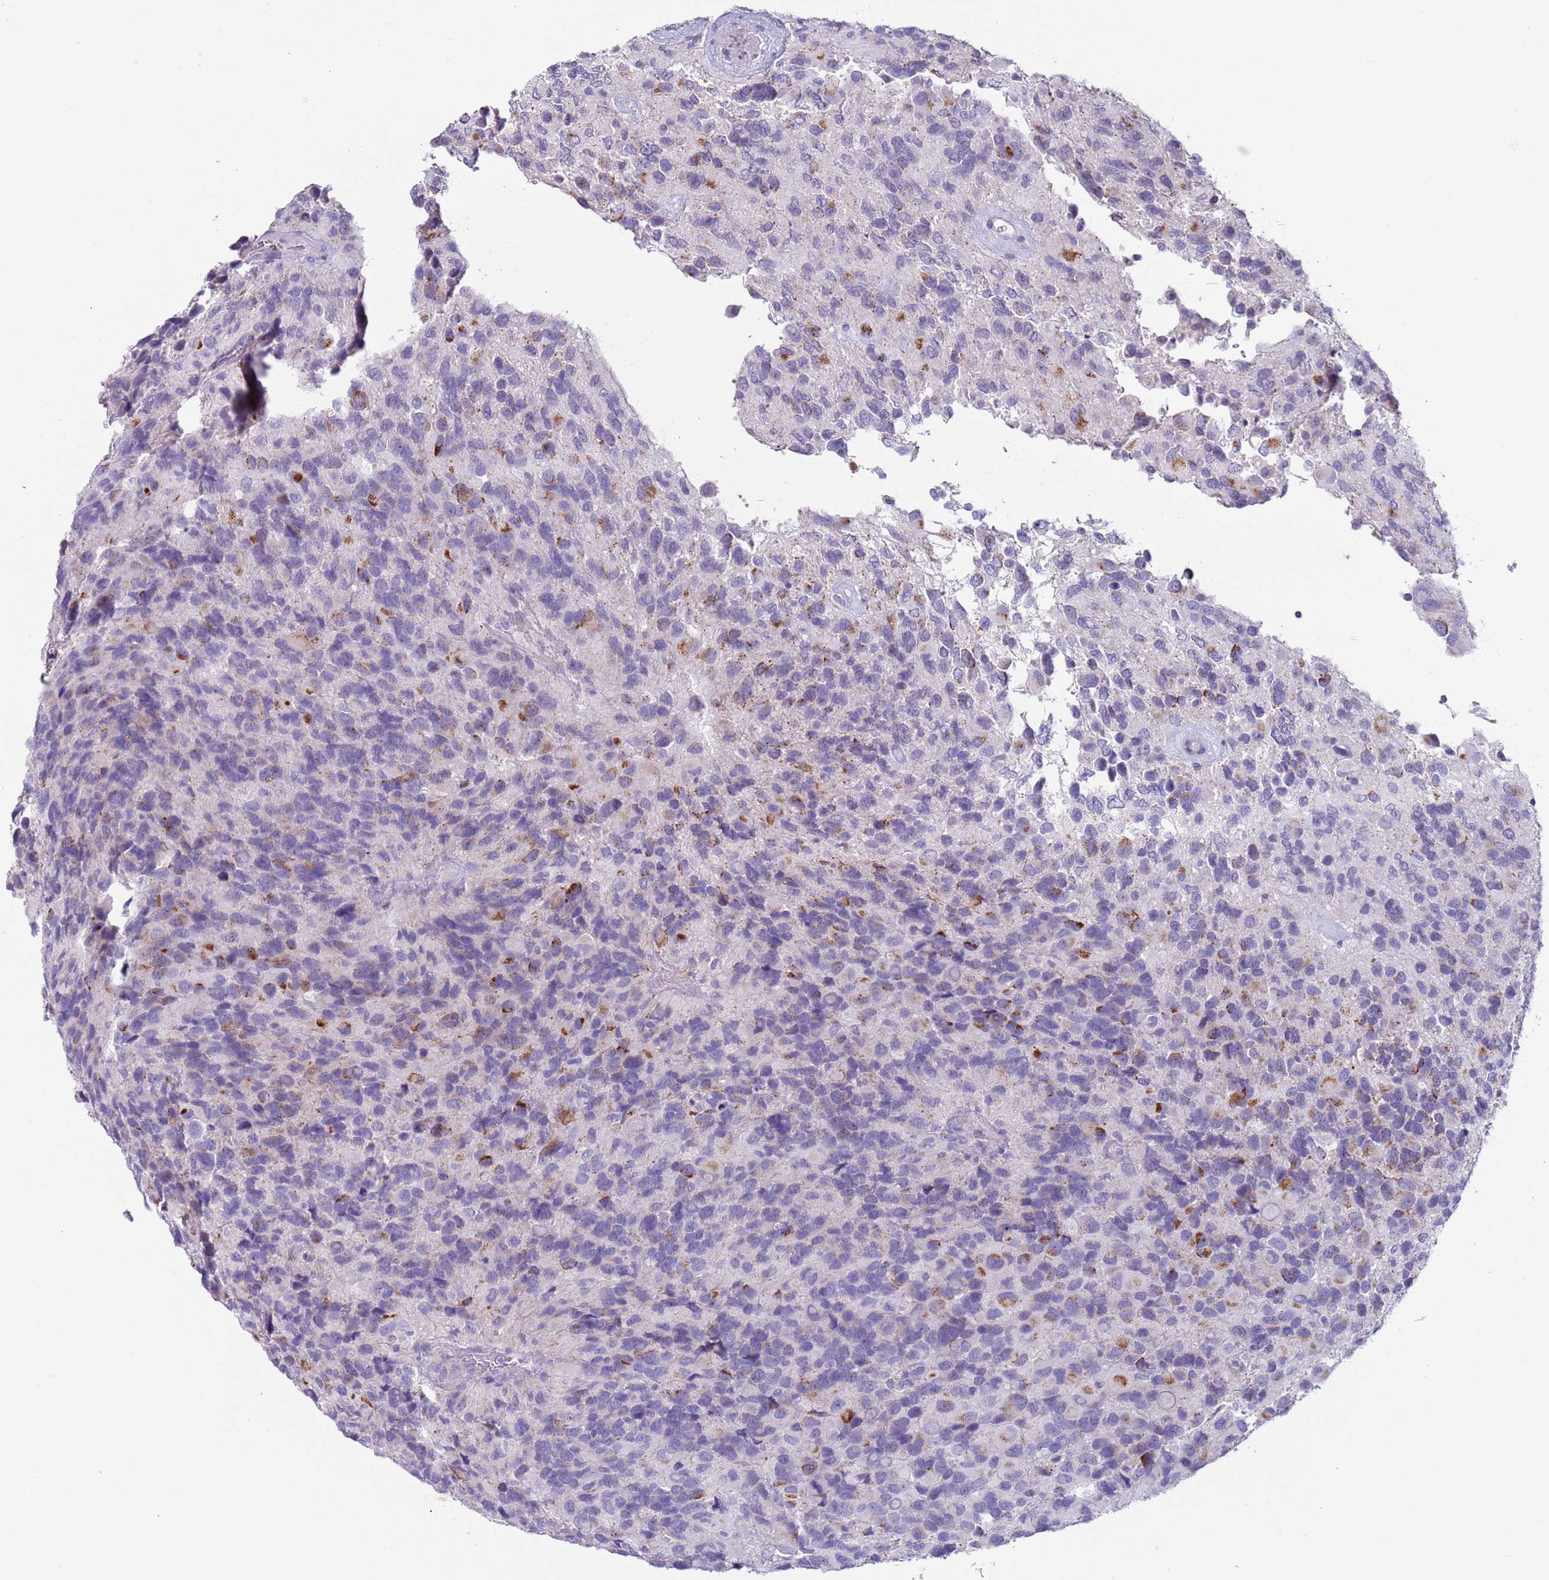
{"staining": {"intensity": "moderate", "quantity": "<25%", "location": "cytoplasmic/membranous"}, "tissue": "glioma", "cell_type": "Tumor cells", "image_type": "cancer", "snomed": [{"axis": "morphology", "description": "Glioma, malignant, High grade"}, {"axis": "topography", "description": "Brain"}], "caption": "Brown immunohistochemical staining in human malignant high-grade glioma shows moderate cytoplasmic/membranous expression in about <25% of tumor cells. (DAB (3,3'-diaminobenzidine) IHC, brown staining for protein, blue staining for nuclei).", "gene": "NPAP1", "patient": {"sex": "male", "age": 77}}